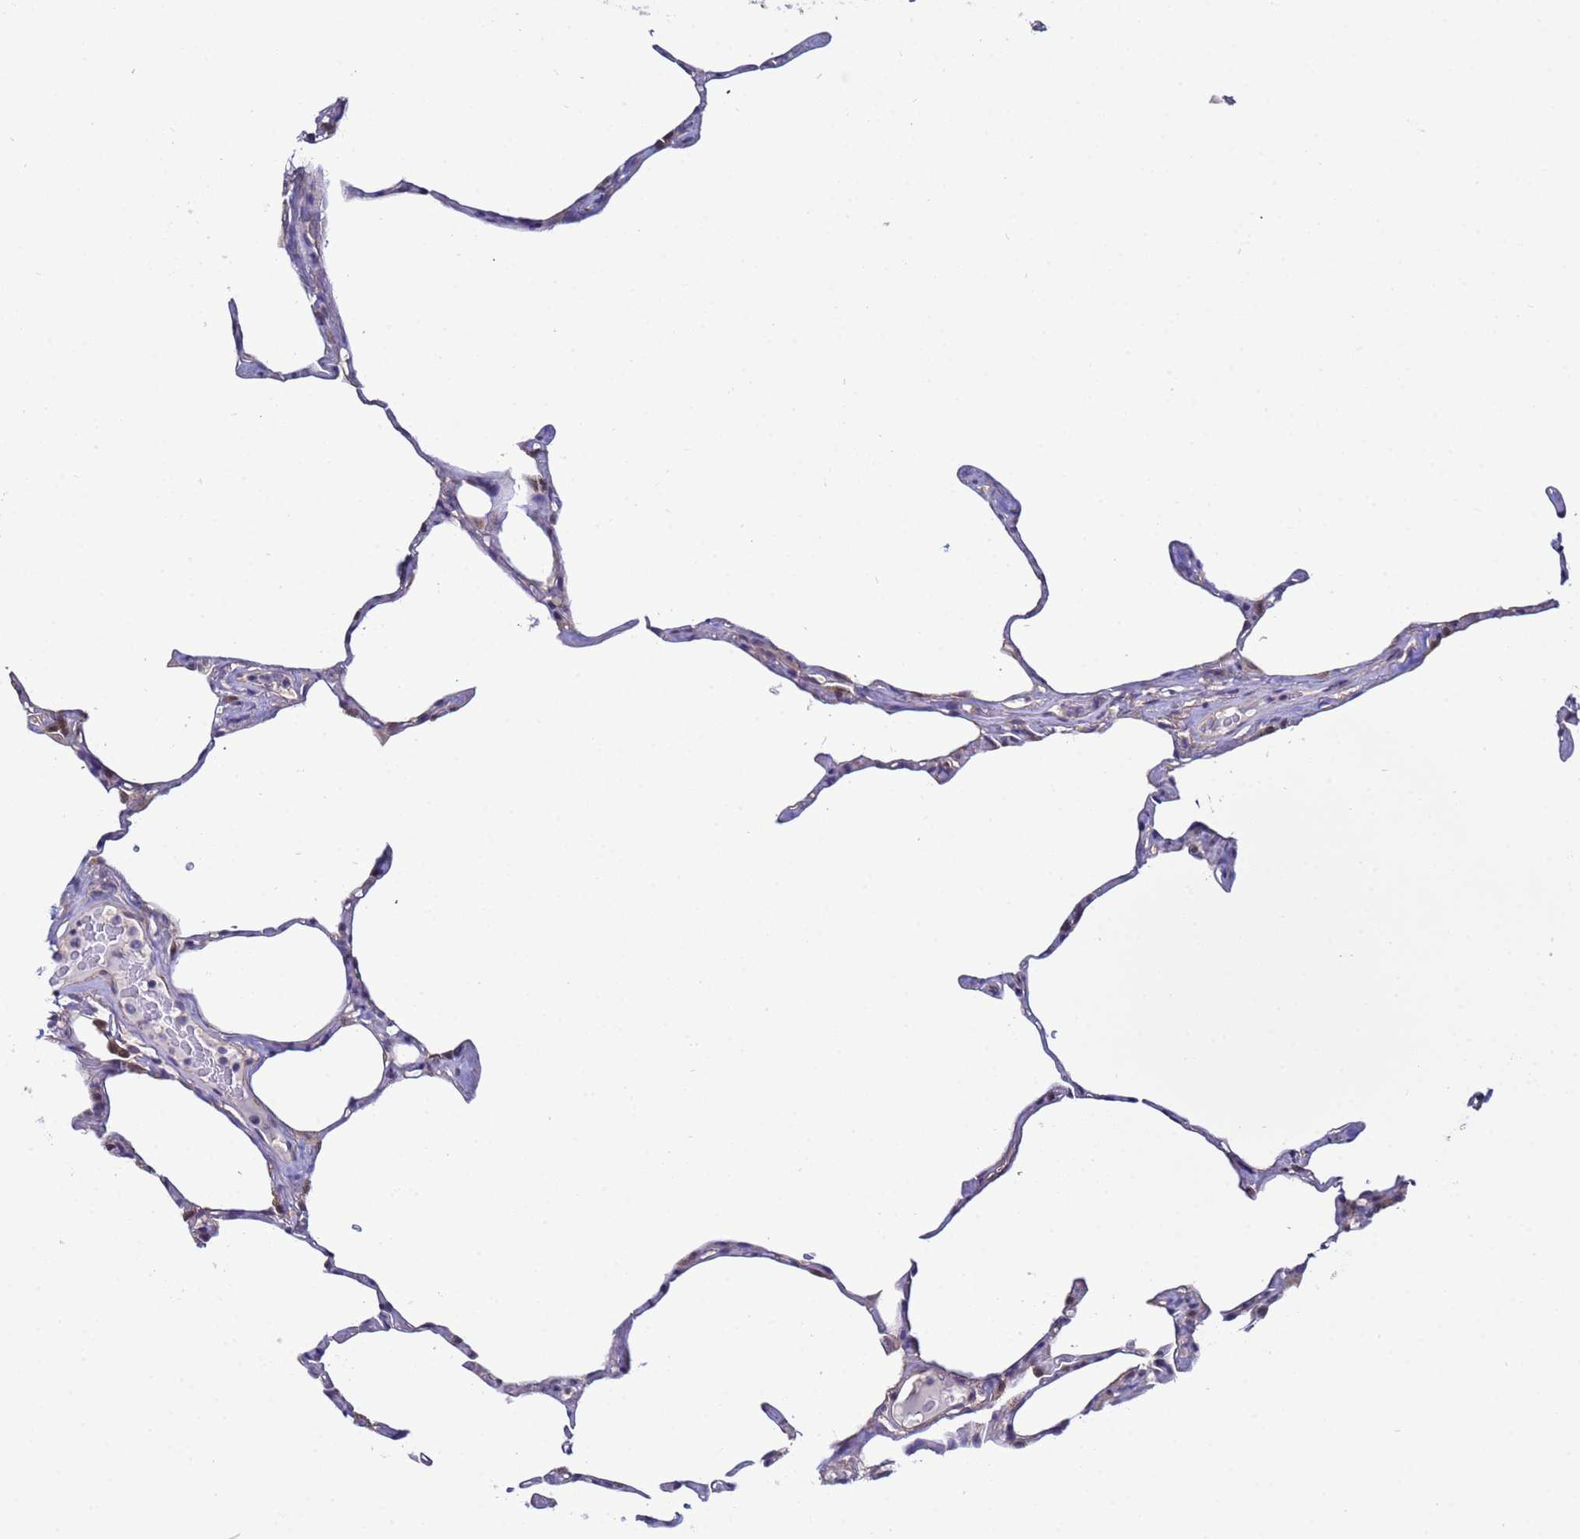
{"staining": {"intensity": "negative", "quantity": "none", "location": "none"}, "tissue": "lung", "cell_type": "Alveolar cells", "image_type": "normal", "snomed": [{"axis": "morphology", "description": "Normal tissue, NOS"}, {"axis": "topography", "description": "Lung"}], "caption": "IHC of unremarkable human lung demonstrates no positivity in alveolar cells.", "gene": "NAXE", "patient": {"sex": "male", "age": 65}}